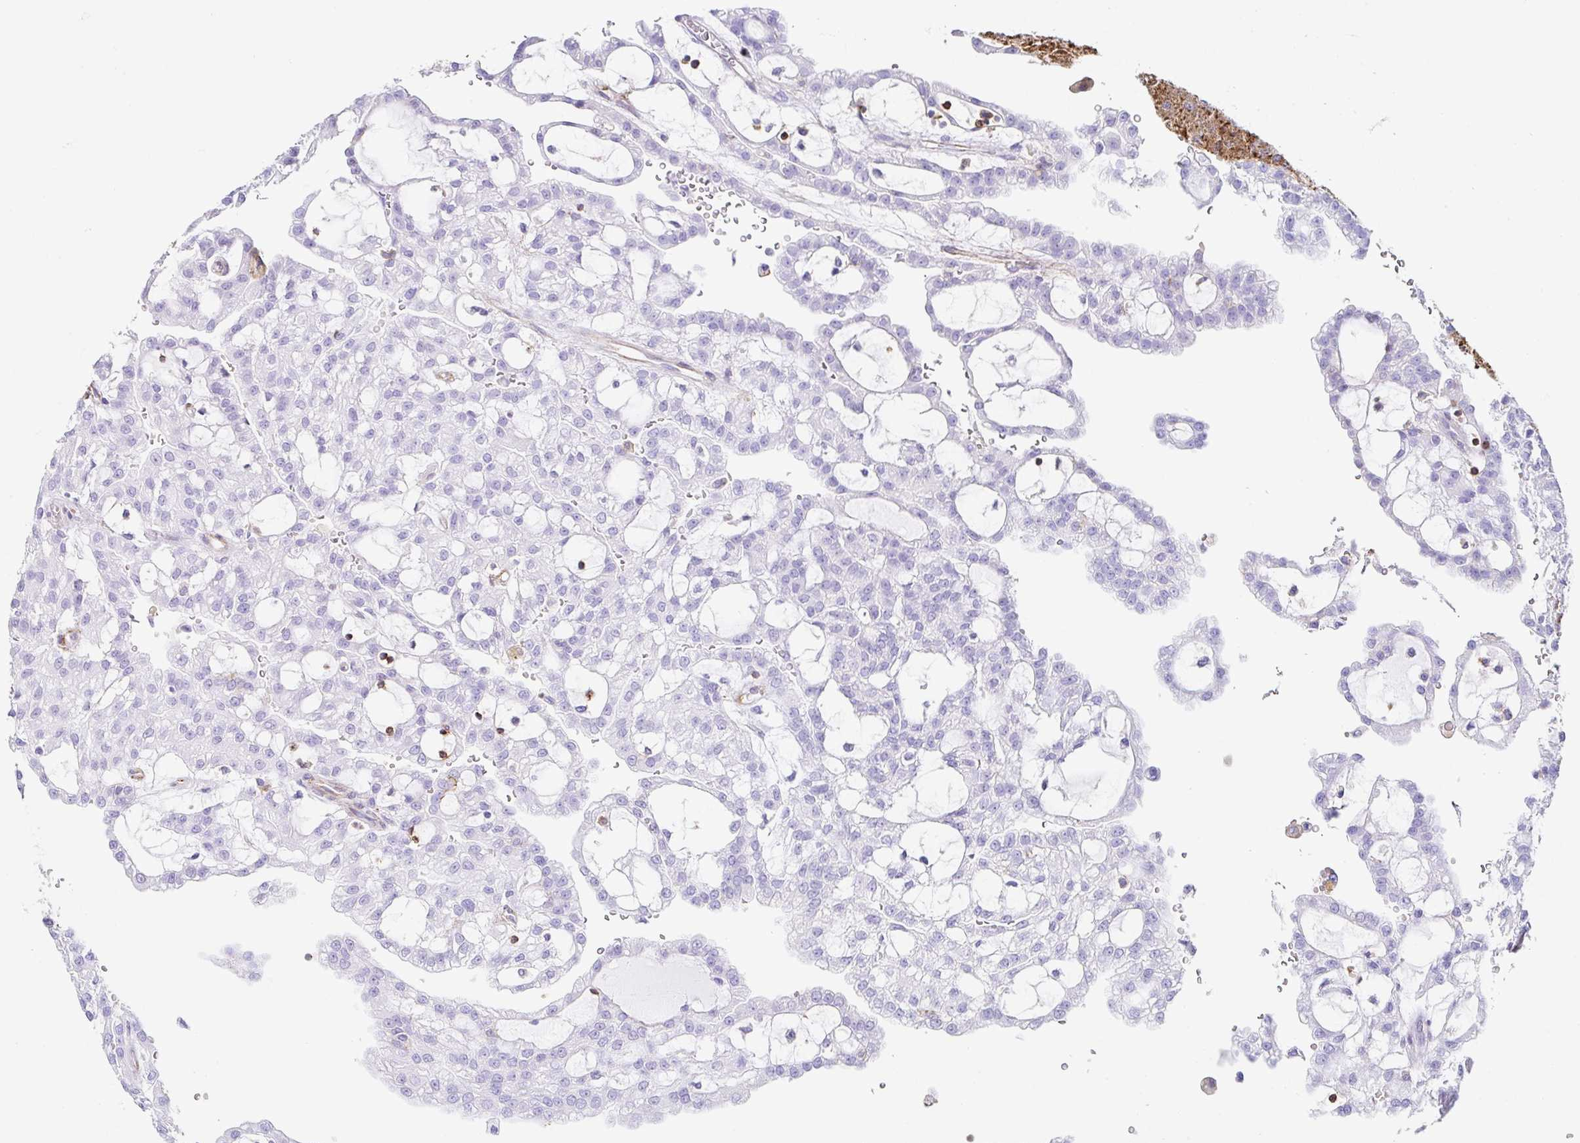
{"staining": {"intensity": "negative", "quantity": "none", "location": "none"}, "tissue": "renal cancer", "cell_type": "Tumor cells", "image_type": "cancer", "snomed": [{"axis": "morphology", "description": "Adenocarcinoma, NOS"}, {"axis": "topography", "description": "Kidney"}], "caption": "Protein analysis of renal cancer shows no significant expression in tumor cells.", "gene": "MTTP", "patient": {"sex": "male", "age": 63}}